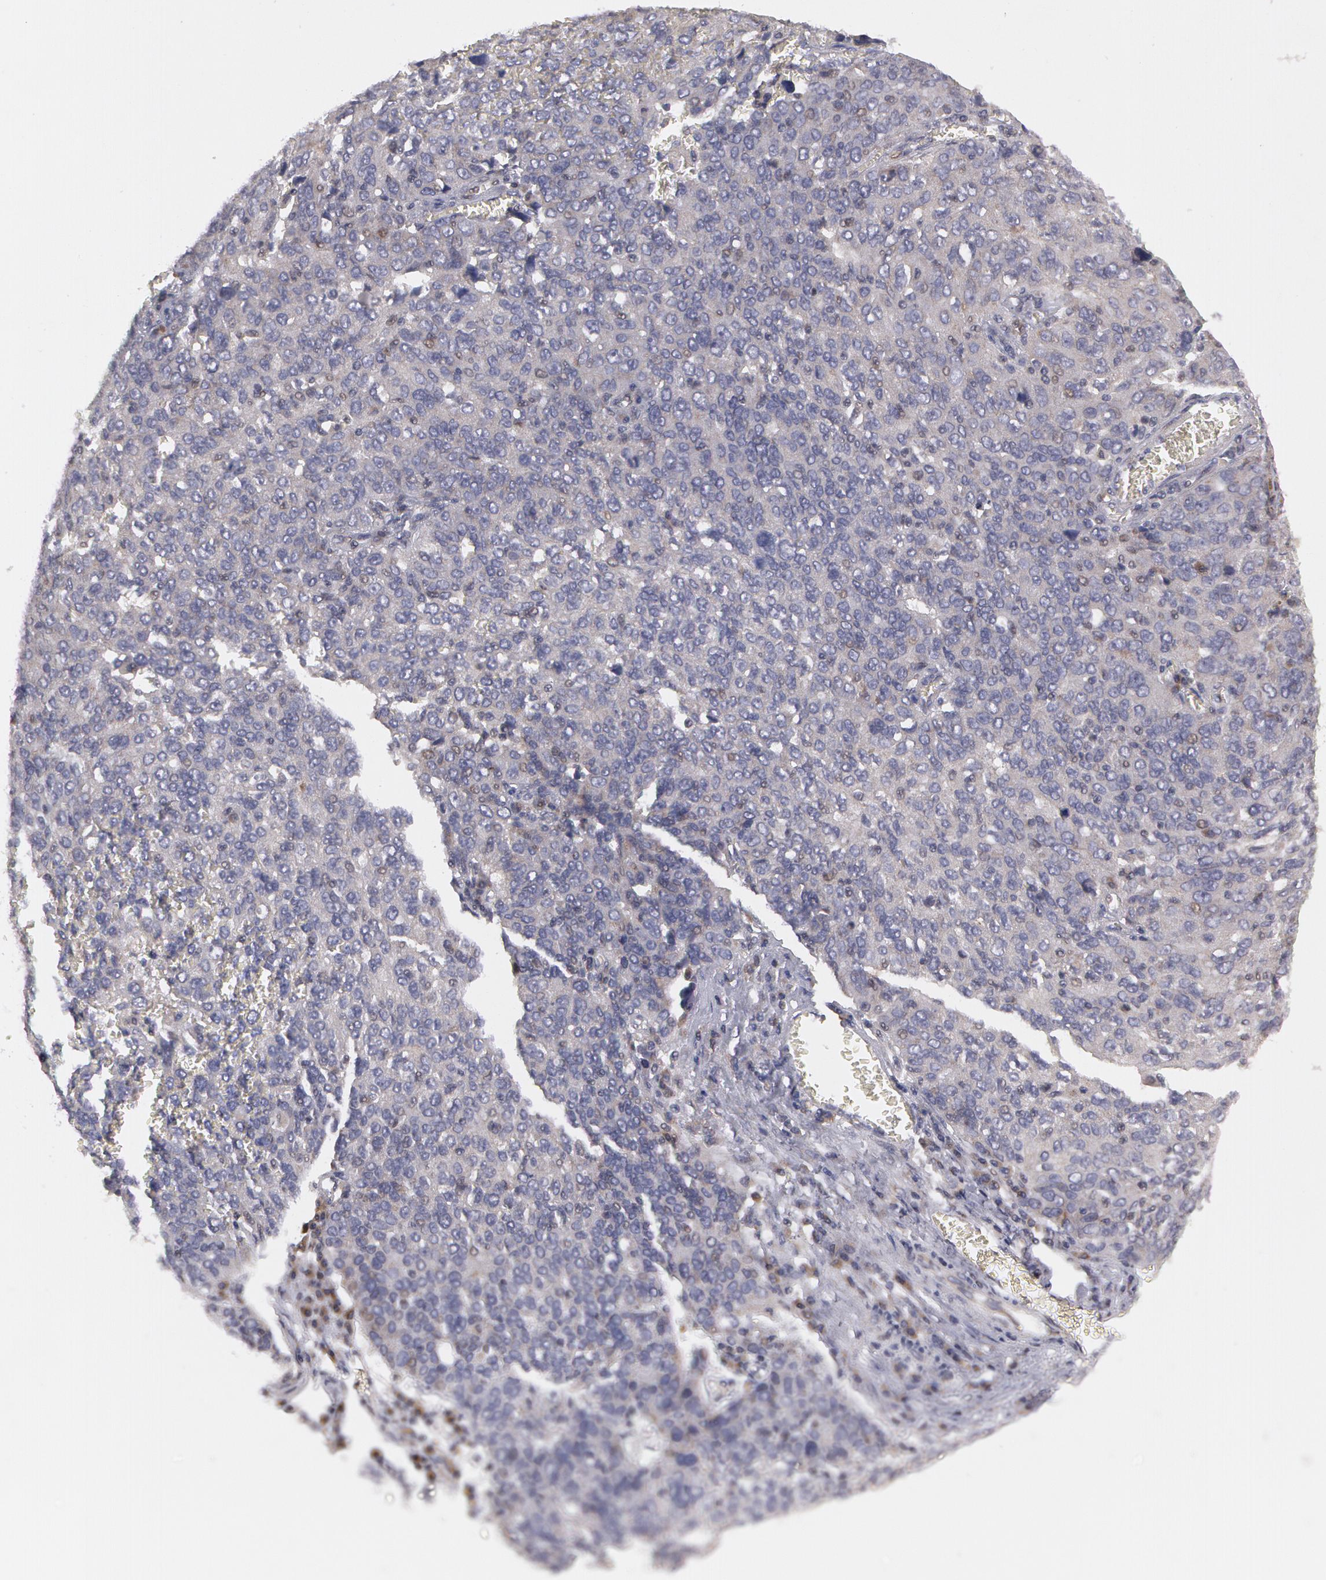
{"staining": {"intensity": "negative", "quantity": "none", "location": "none"}, "tissue": "ovarian cancer", "cell_type": "Tumor cells", "image_type": "cancer", "snomed": [{"axis": "morphology", "description": "Carcinoma, endometroid"}, {"axis": "topography", "description": "Ovary"}], "caption": "Tumor cells are negative for protein expression in human ovarian endometroid carcinoma.", "gene": "STX5", "patient": {"sex": "female", "age": 75}}